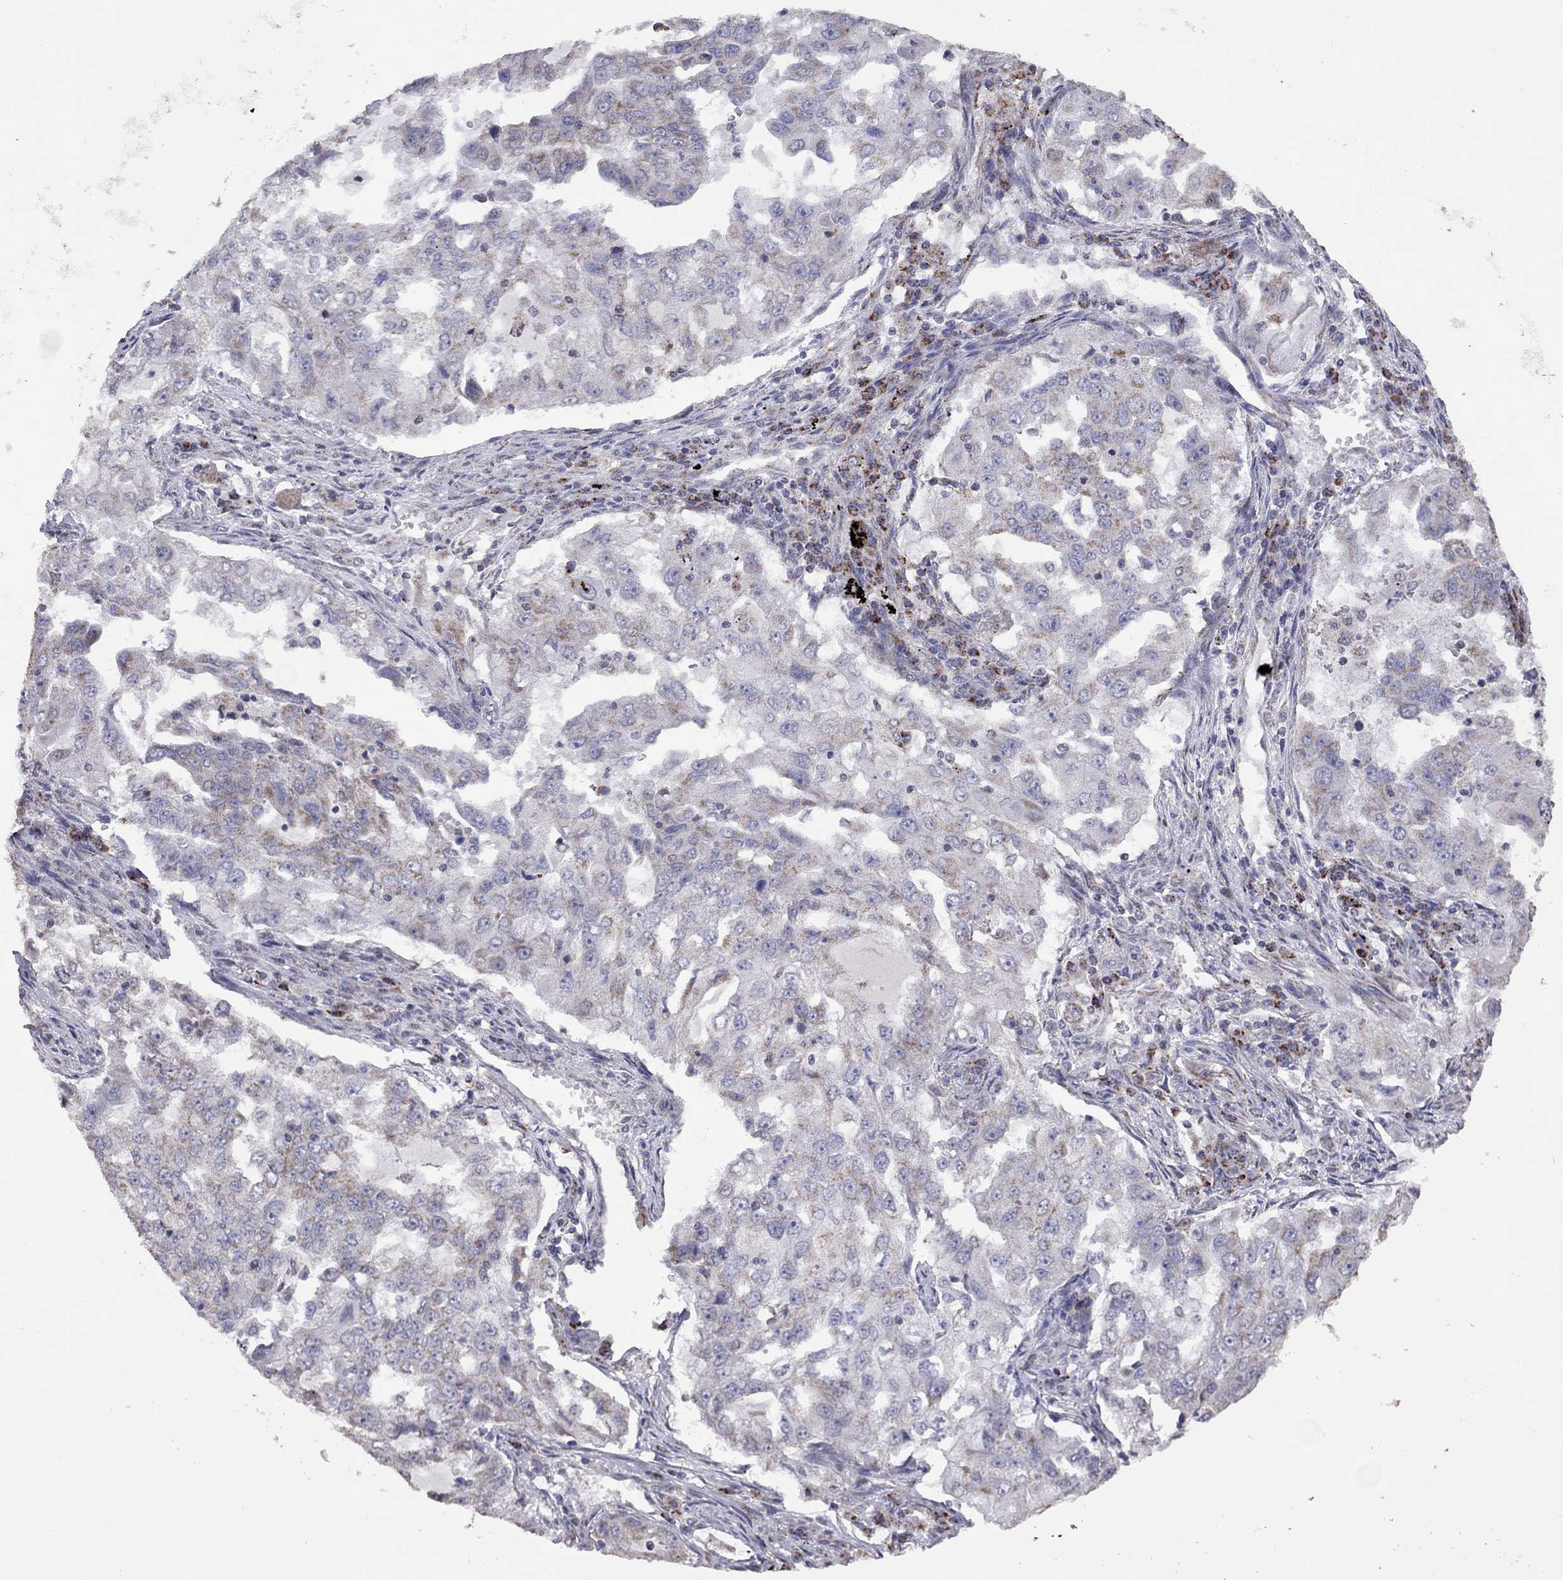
{"staining": {"intensity": "moderate", "quantity": "<25%", "location": "cytoplasmic/membranous"}, "tissue": "lung cancer", "cell_type": "Tumor cells", "image_type": "cancer", "snomed": [{"axis": "morphology", "description": "Adenocarcinoma, NOS"}, {"axis": "topography", "description": "Lung"}], "caption": "Brown immunohistochemical staining in human lung adenocarcinoma exhibits moderate cytoplasmic/membranous positivity in about <25% of tumor cells.", "gene": "NDUFB1", "patient": {"sex": "female", "age": 61}}